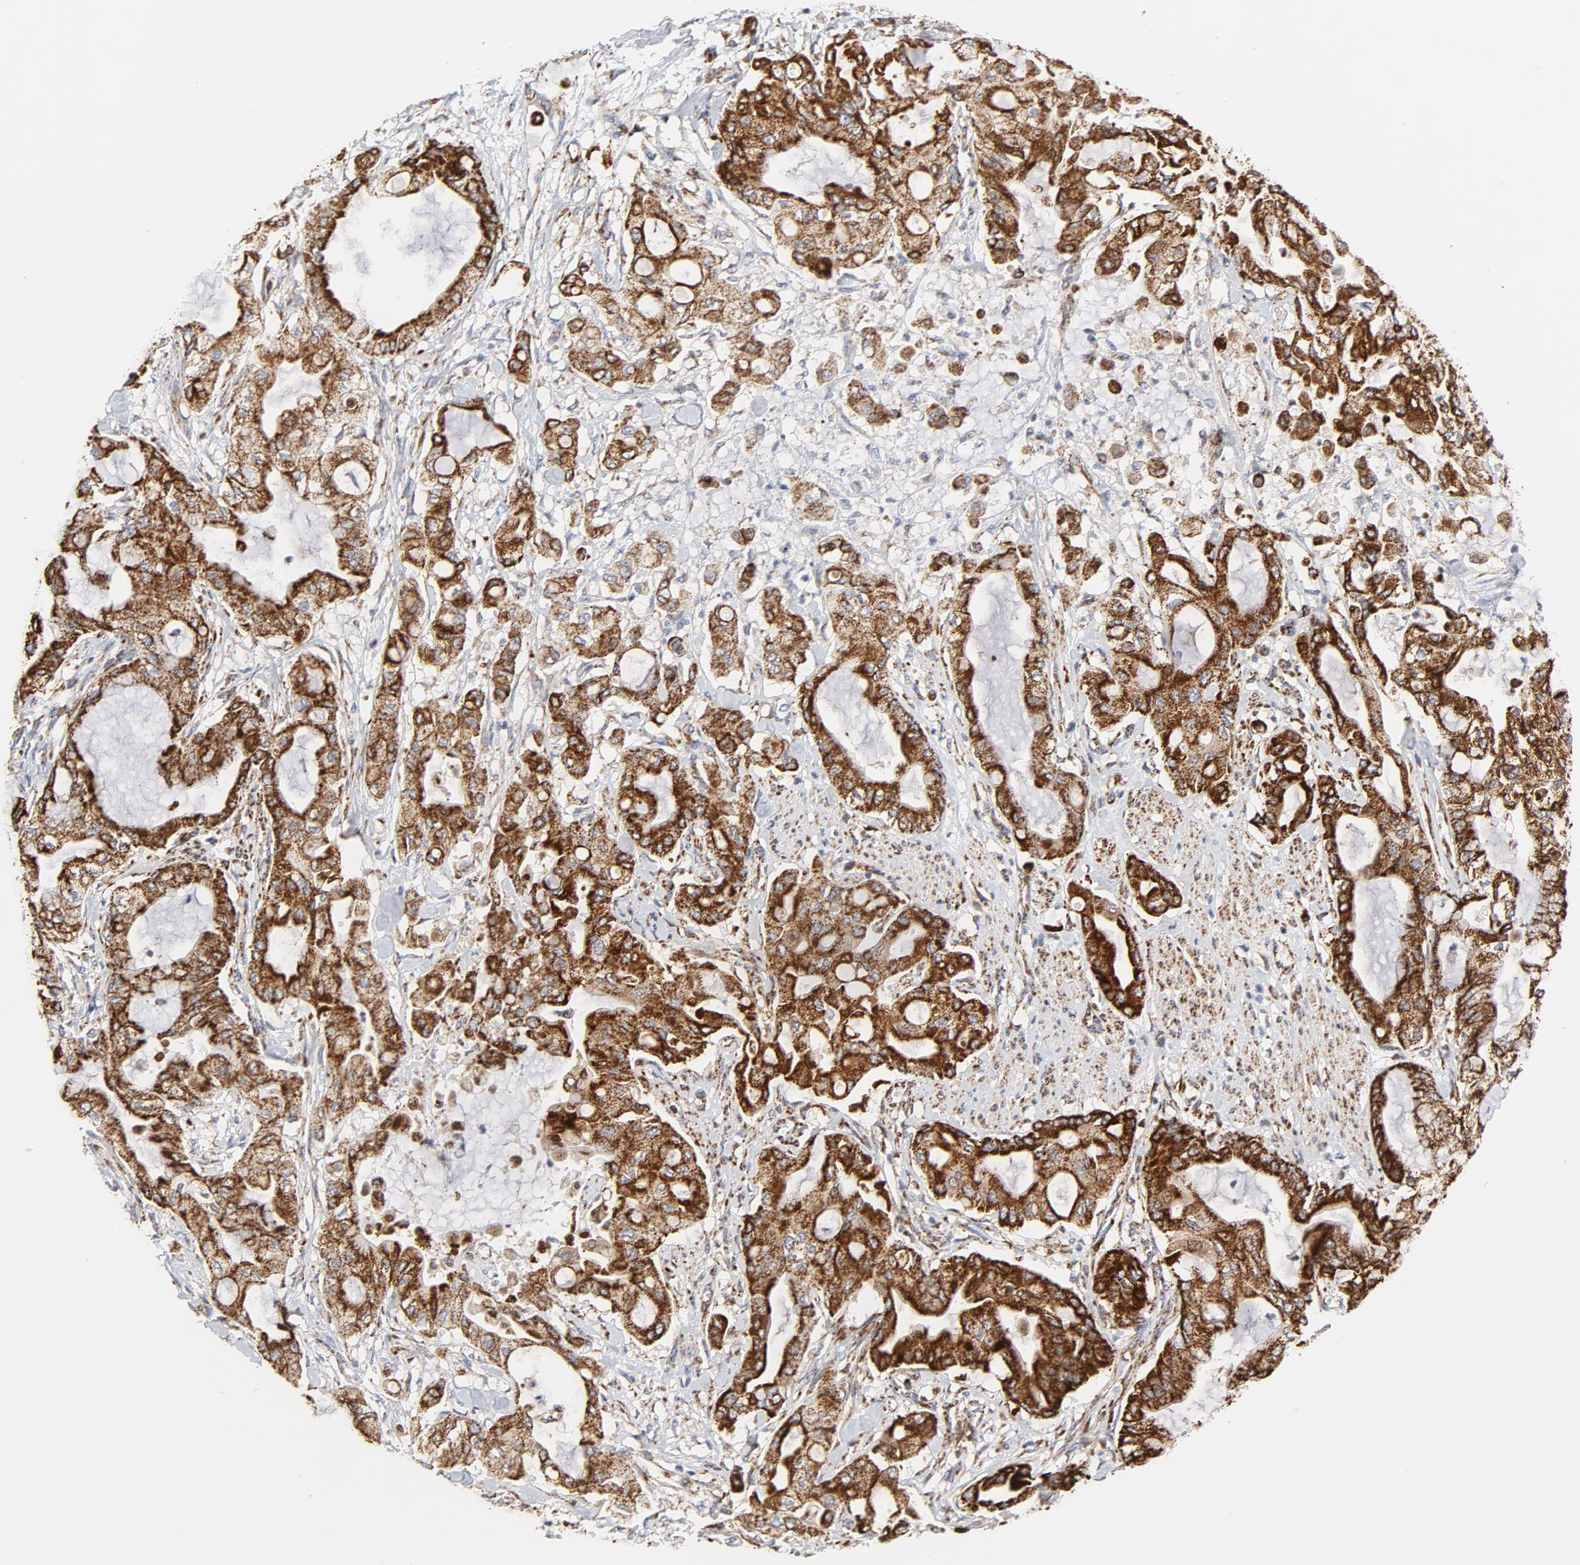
{"staining": {"intensity": "strong", "quantity": ">75%", "location": "cytoplasmic/membranous"}, "tissue": "pancreatic cancer", "cell_type": "Tumor cells", "image_type": "cancer", "snomed": [{"axis": "morphology", "description": "Adenocarcinoma, NOS"}, {"axis": "morphology", "description": "Adenocarcinoma, metastatic, NOS"}, {"axis": "topography", "description": "Lymph node"}, {"axis": "topography", "description": "Pancreas"}, {"axis": "topography", "description": "Duodenum"}], "caption": "Metastatic adenocarcinoma (pancreatic) stained with DAB (3,3'-diaminobenzidine) immunohistochemistry displays high levels of strong cytoplasmic/membranous expression in about >75% of tumor cells. The staining was performed using DAB, with brown indicating positive protein expression. Nuclei are stained blue with hematoxylin.", "gene": "CYCS", "patient": {"sex": "female", "age": 64}}